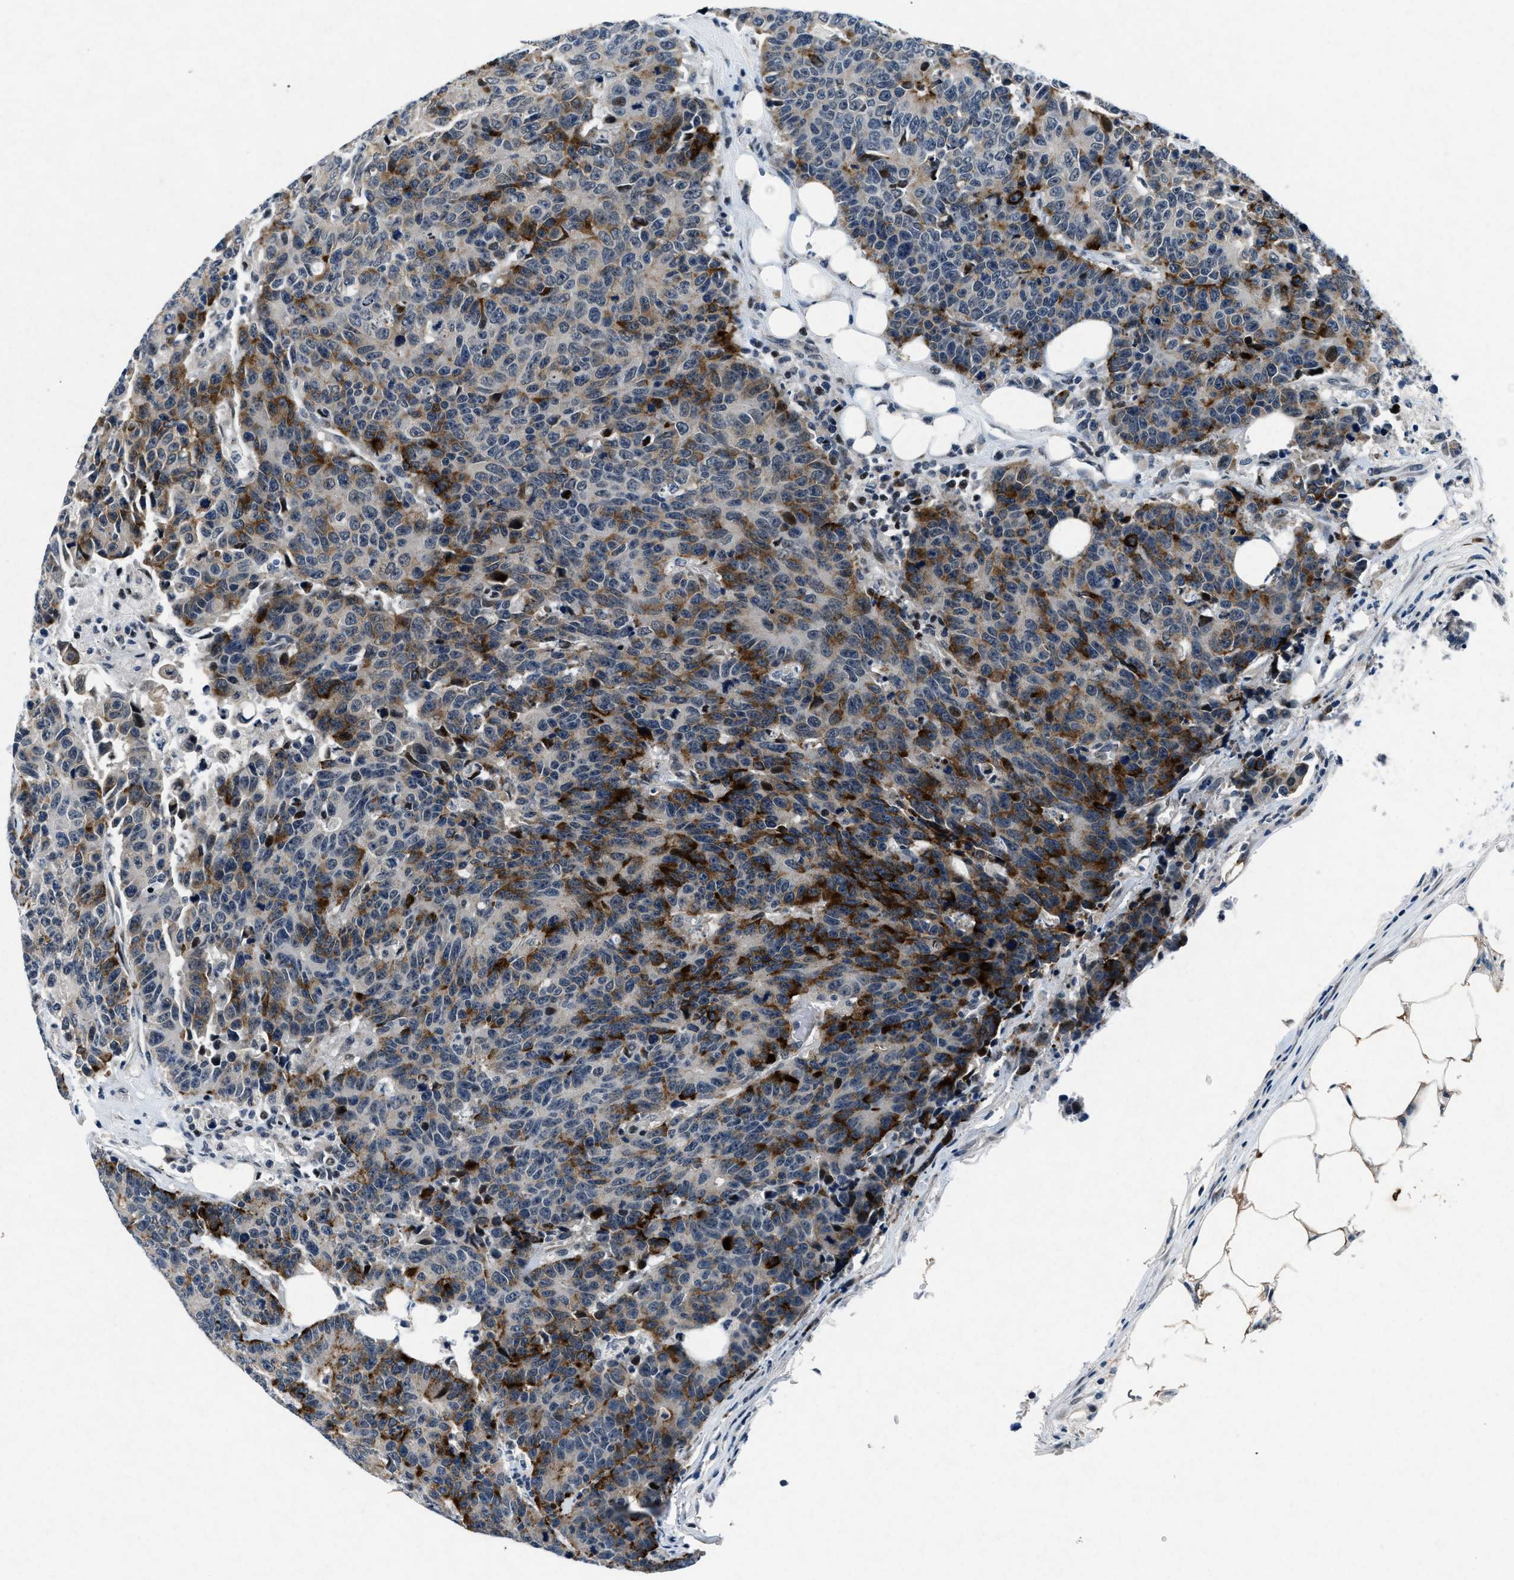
{"staining": {"intensity": "strong", "quantity": "25%-75%", "location": "cytoplasmic/membranous"}, "tissue": "colorectal cancer", "cell_type": "Tumor cells", "image_type": "cancer", "snomed": [{"axis": "morphology", "description": "Adenocarcinoma, NOS"}, {"axis": "topography", "description": "Colon"}], "caption": "Tumor cells show high levels of strong cytoplasmic/membranous staining in about 25%-75% of cells in human colorectal cancer (adenocarcinoma).", "gene": "PHLDA1", "patient": {"sex": "female", "age": 86}}